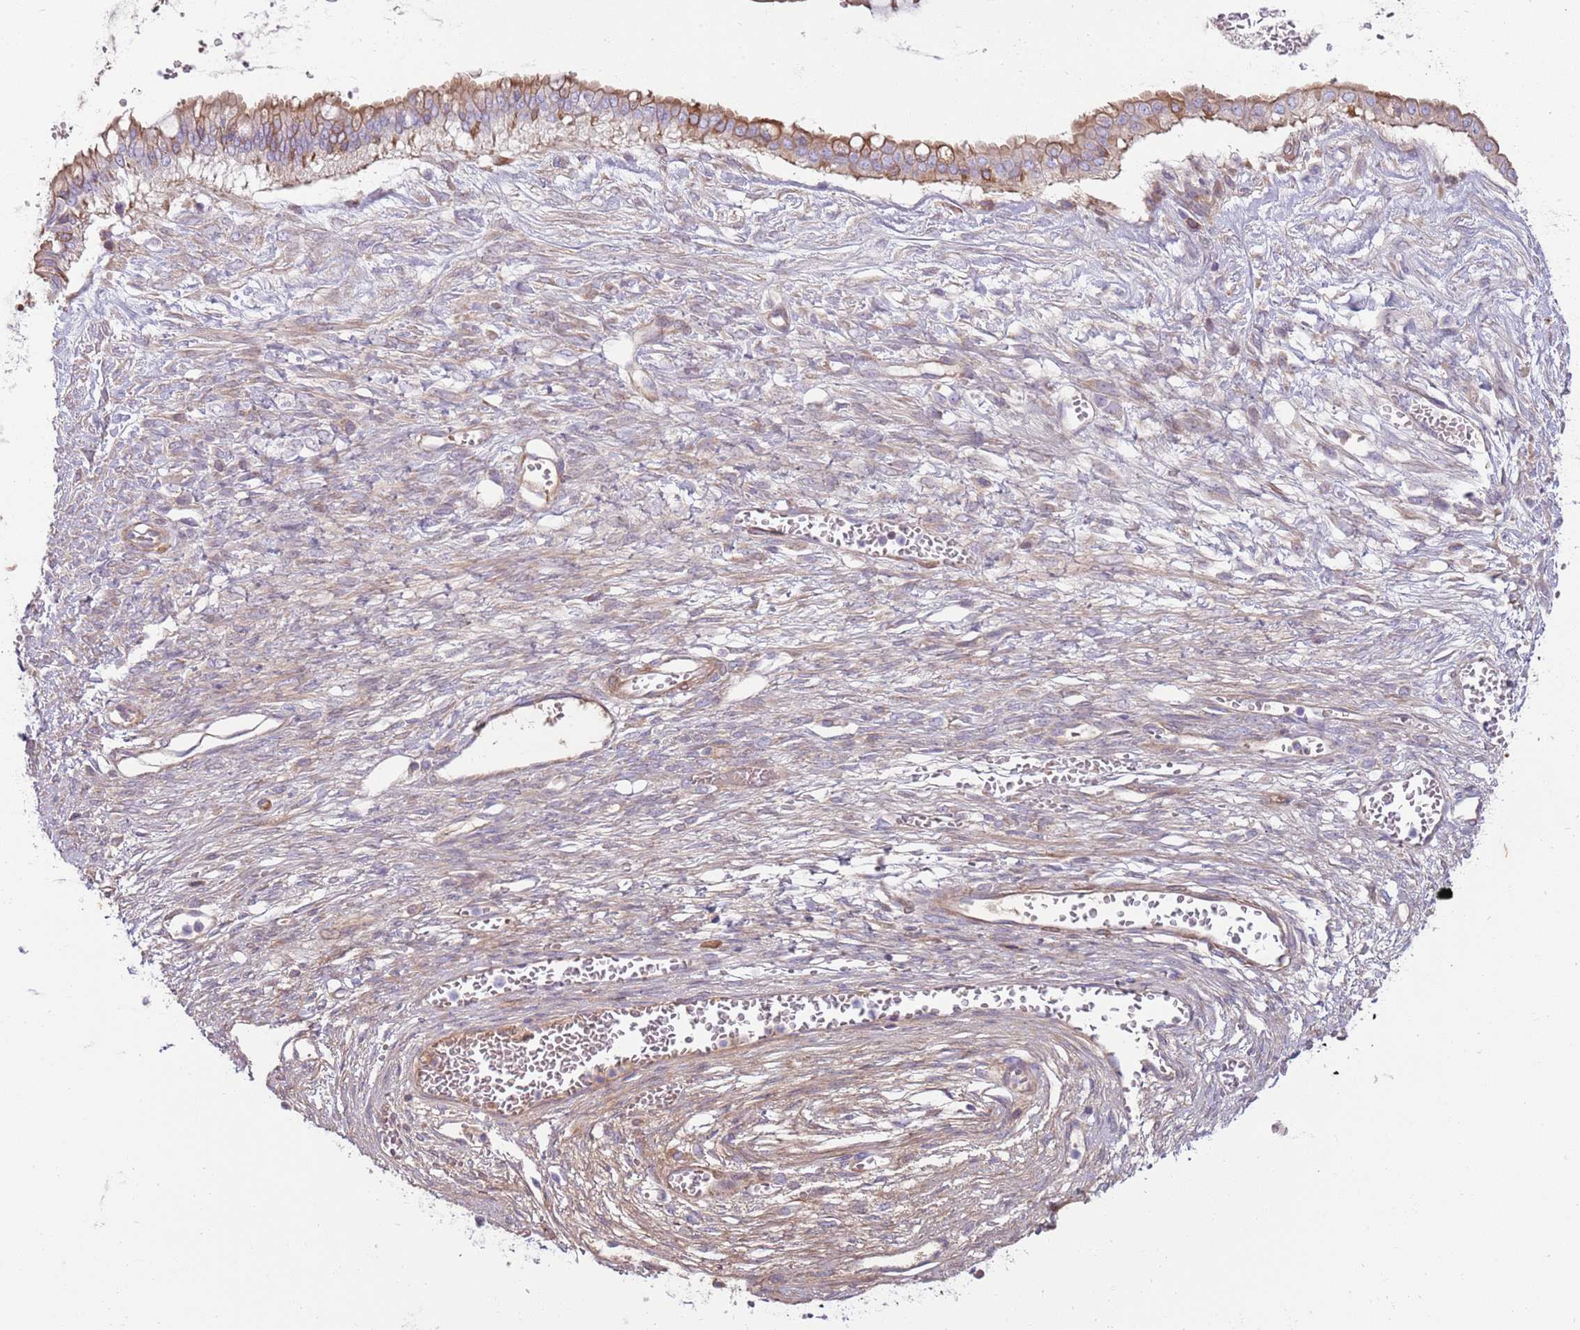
{"staining": {"intensity": "moderate", "quantity": ">75%", "location": "cytoplasmic/membranous"}, "tissue": "ovarian cancer", "cell_type": "Tumor cells", "image_type": "cancer", "snomed": [{"axis": "morphology", "description": "Cystadenocarcinoma, mucinous, NOS"}, {"axis": "topography", "description": "Ovary"}], "caption": "A micrograph of ovarian cancer stained for a protein shows moderate cytoplasmic/membranous brown staining in tumor cells.", "gene": "MCUB", "patient": {"sex": "female", "age": 73}}